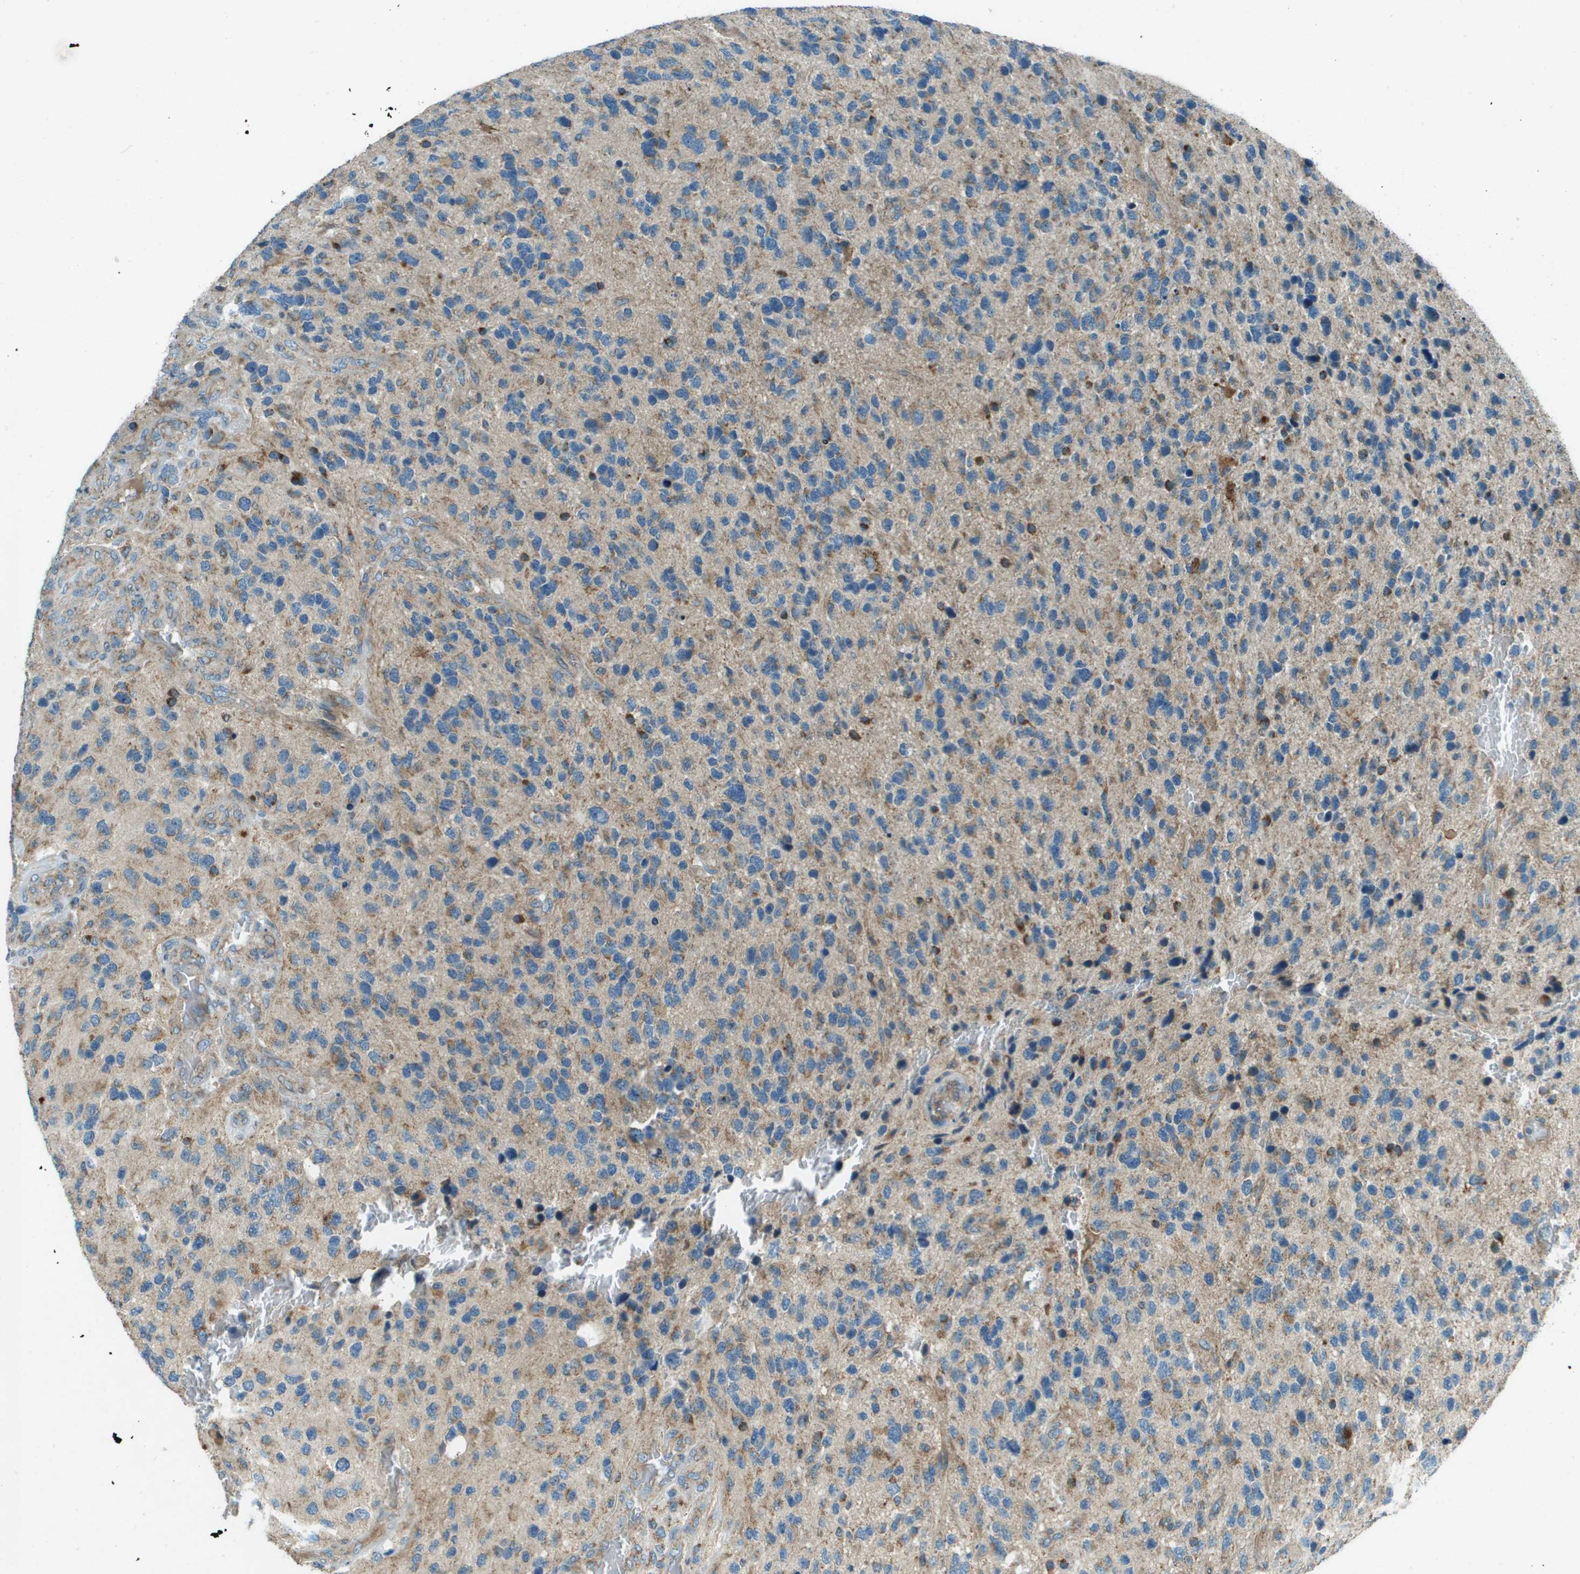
{"staining": {"intensity": "moderate", "quantity": "<25%", "location": "cytoplasmic/membranous"}, "tissue": "glioma", "cell_type": "Tumor cells", "image_type": "cancer", "snomed": [{"axis": "morphology", "description": "Glioma, malignant, High grade"}, {"axis": "topography", "description": "Brain"}], "caption": "Malignant glioma (high-grade) tissue displays moderate cytoplasmic/membranous expression in about <25% of tumor cells, visualized by immunohistochemistry.", "gene": "MIGA1", "patient": {"sex": "female", "age": 58}}